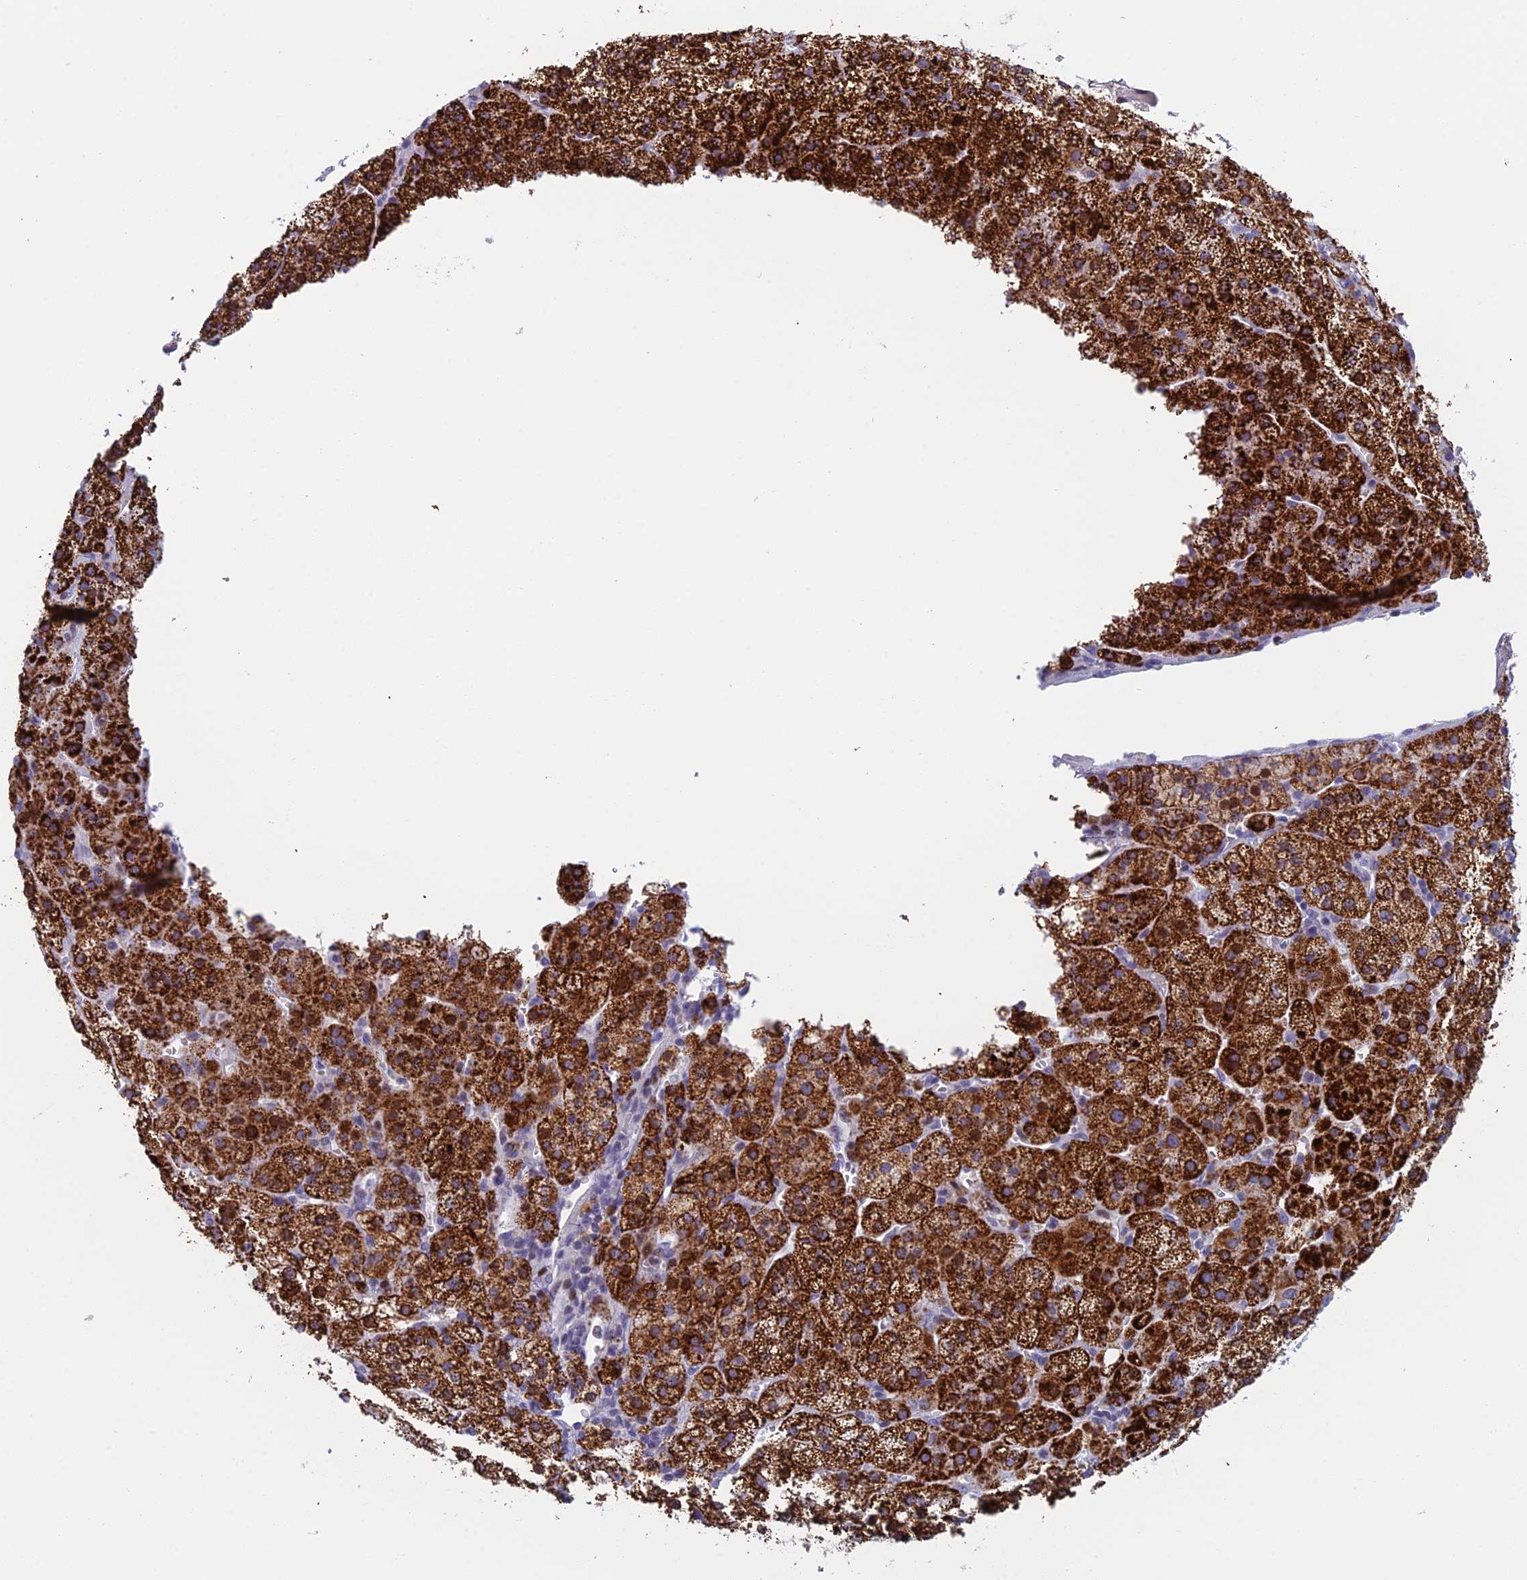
{"staining": {"intensity": "strong", "quantity": ">75%", "location": "cytoplasmic/membranous"}, "tissue": "adrenal gland", "cell_type": "Glandular cells", "image_type": "normal", "snomed": [{"axis": "morphology", "description": "Normal tissue, NOS"}, {"axis": "topography", "description": "Adrenal gland"}], "caption": "Immunohistochemistry of unremarkable human adrenal gland demonstrates high levels of strong cytoplasmic/membranous expression in approximately >75% of glandular cells. The staining was performed using DAB (3,3'-diaminobenzidine), with brown indicating positive protein expression. Nuclei are stained blue with hematoxylin.", "gene": "REXO5", "patient": {"sex": "female", "age": 70}}